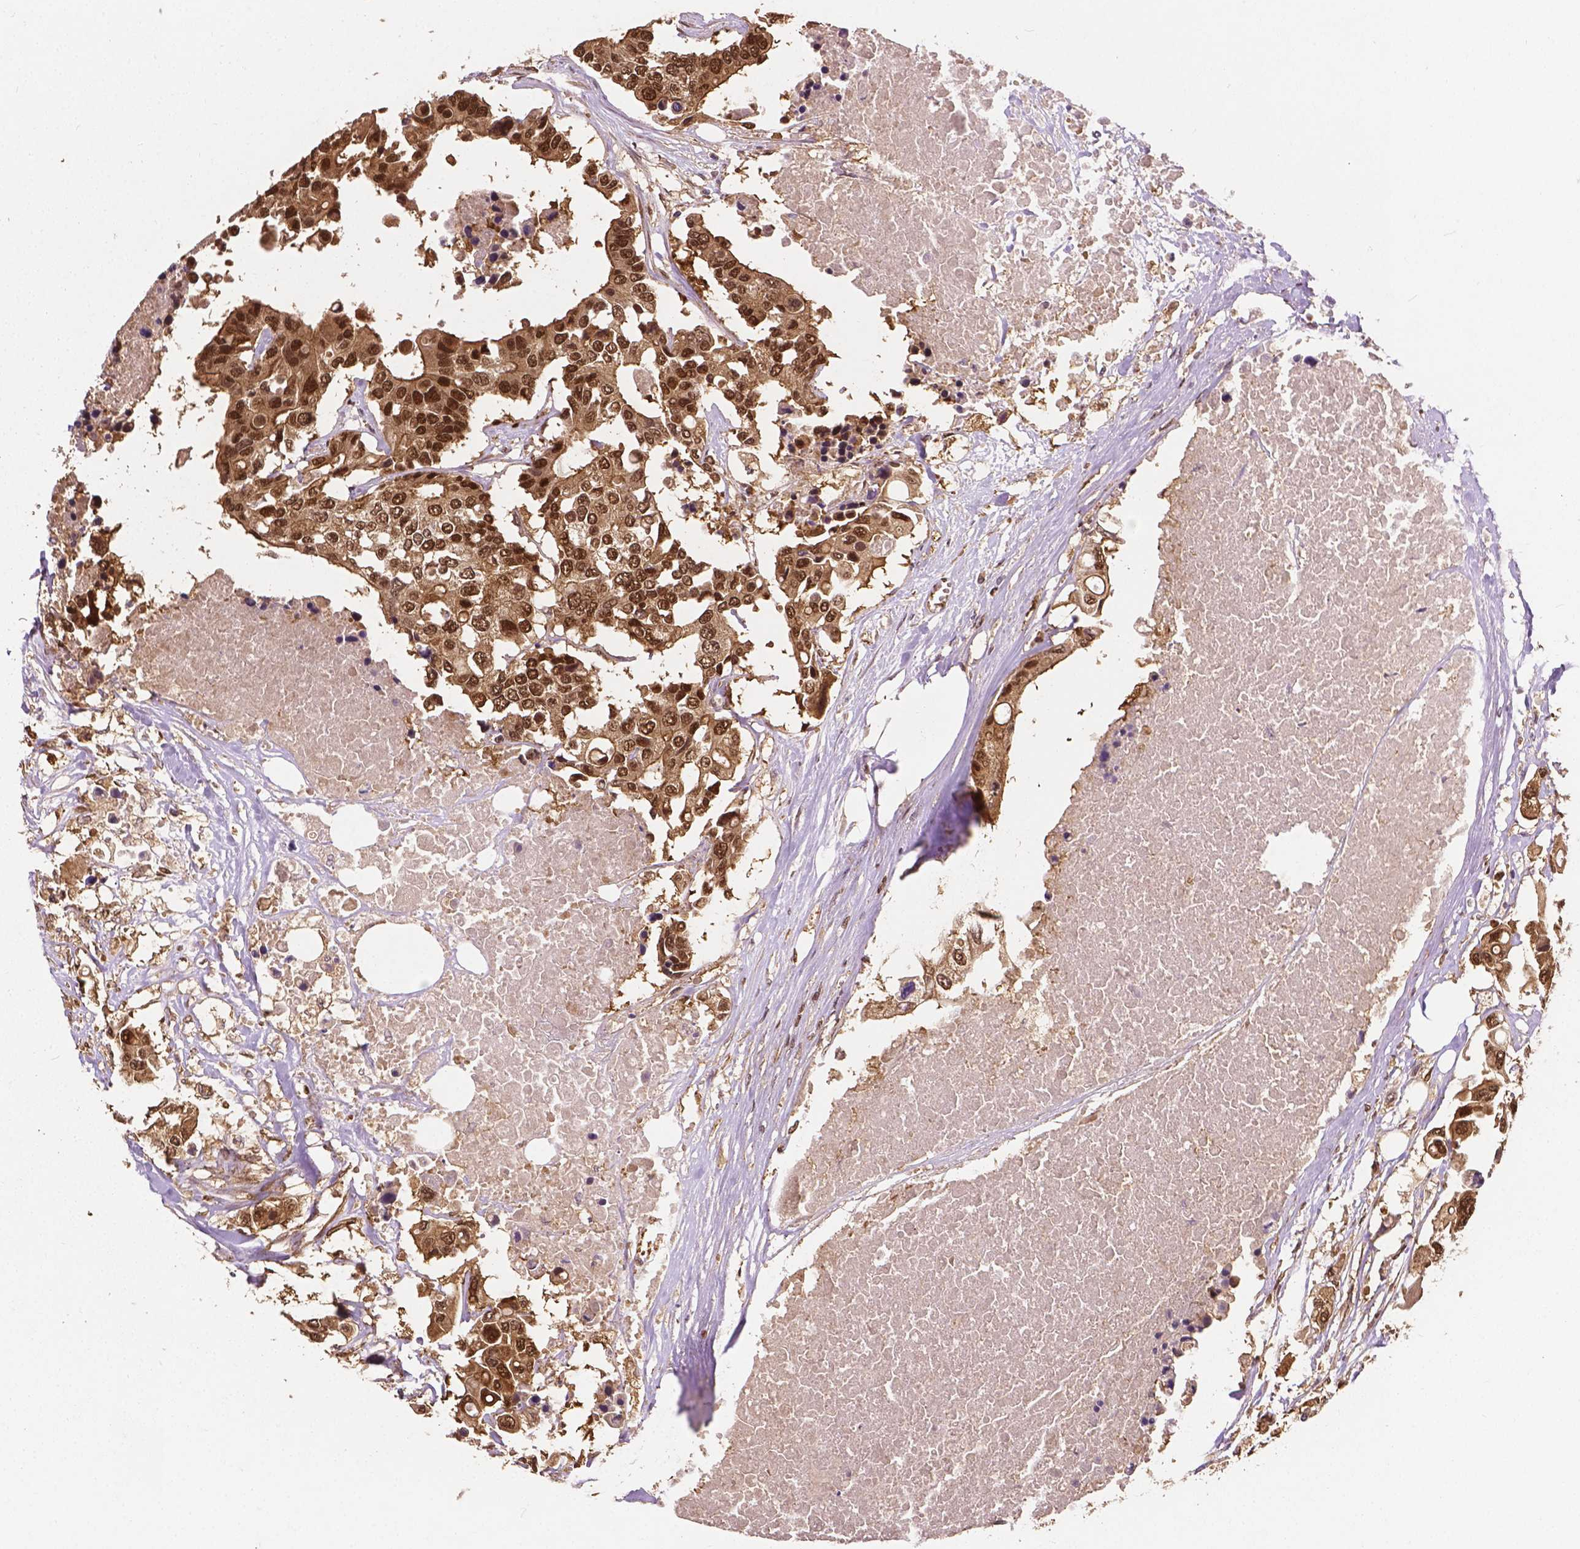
{"staining": {"intensity": "moderate", "quantity": ">75%", "location": "cytoplasmic/membranous,nuclear"}, "tissue": "colorectal cancer", "cell_type": "Tumor cells", "image_type": "cancer", "snomed": [{"axis": "morphology", "description": "Adenocarcinoma, NOS"}, {"axis": "topography", "description": "Colon"}], "caption": "Protein staining of adenocarcinoma (colorectal) tissue reveals moderate cytoplasmic/membranous and nuclear positivity in about >75% of tumor cells.", "gene": "YAP1", "patient": {"sex": "male", "age": 77}}